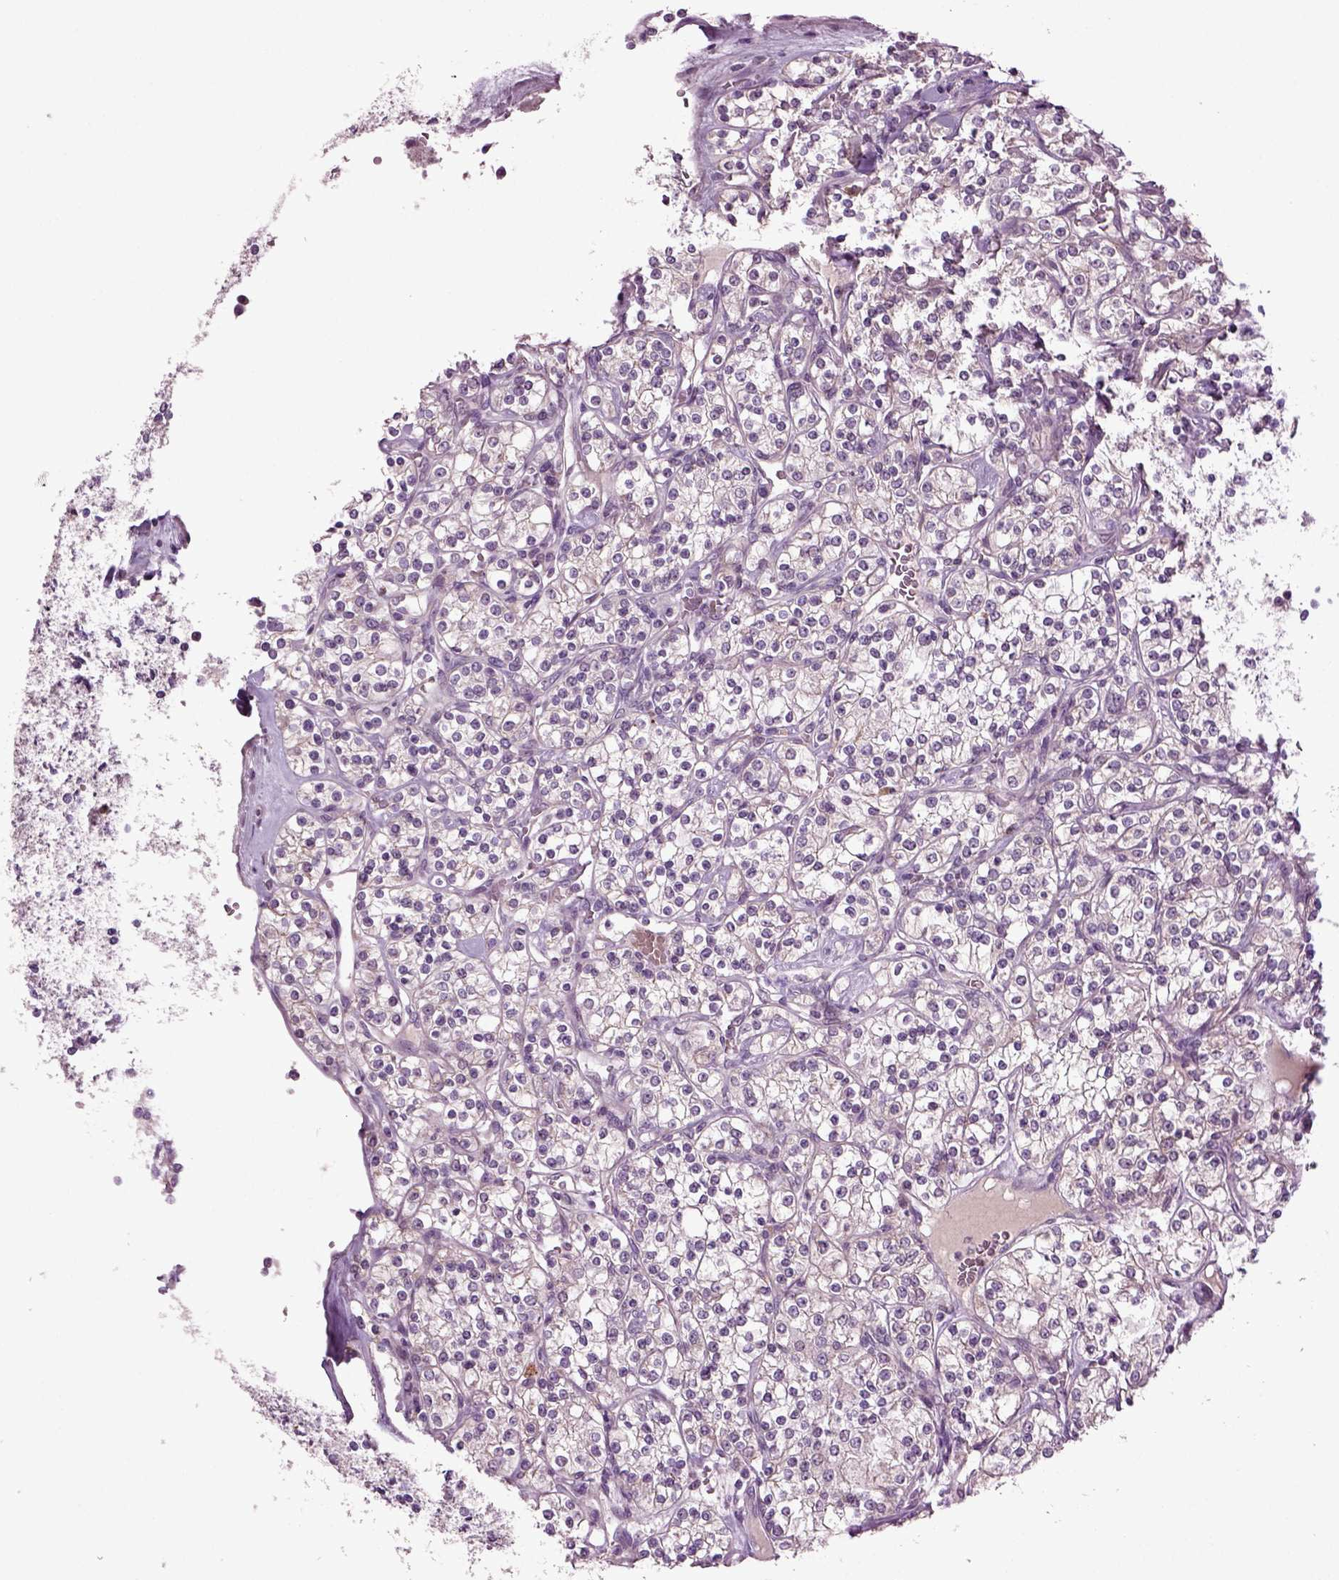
{"staining": {"intensity": "negative", "quantity": "none", "location": "none"}, "tissue": "renal cancer", "cell_type": "Tumor cells", "image_type": "cancer", "snomed": [{"axis": "morphology", "description": "Adenocarcinoma, NOS"}, {"axis": "topography", "description": "Kidney"}], "caption": "This is an immunohistochemistry (IHC) photomicrograph of renal cancer. There is no positivity in tumor cells.", "gene": "SLC17A6", "patient": {"sex": "male", "age": 77}}